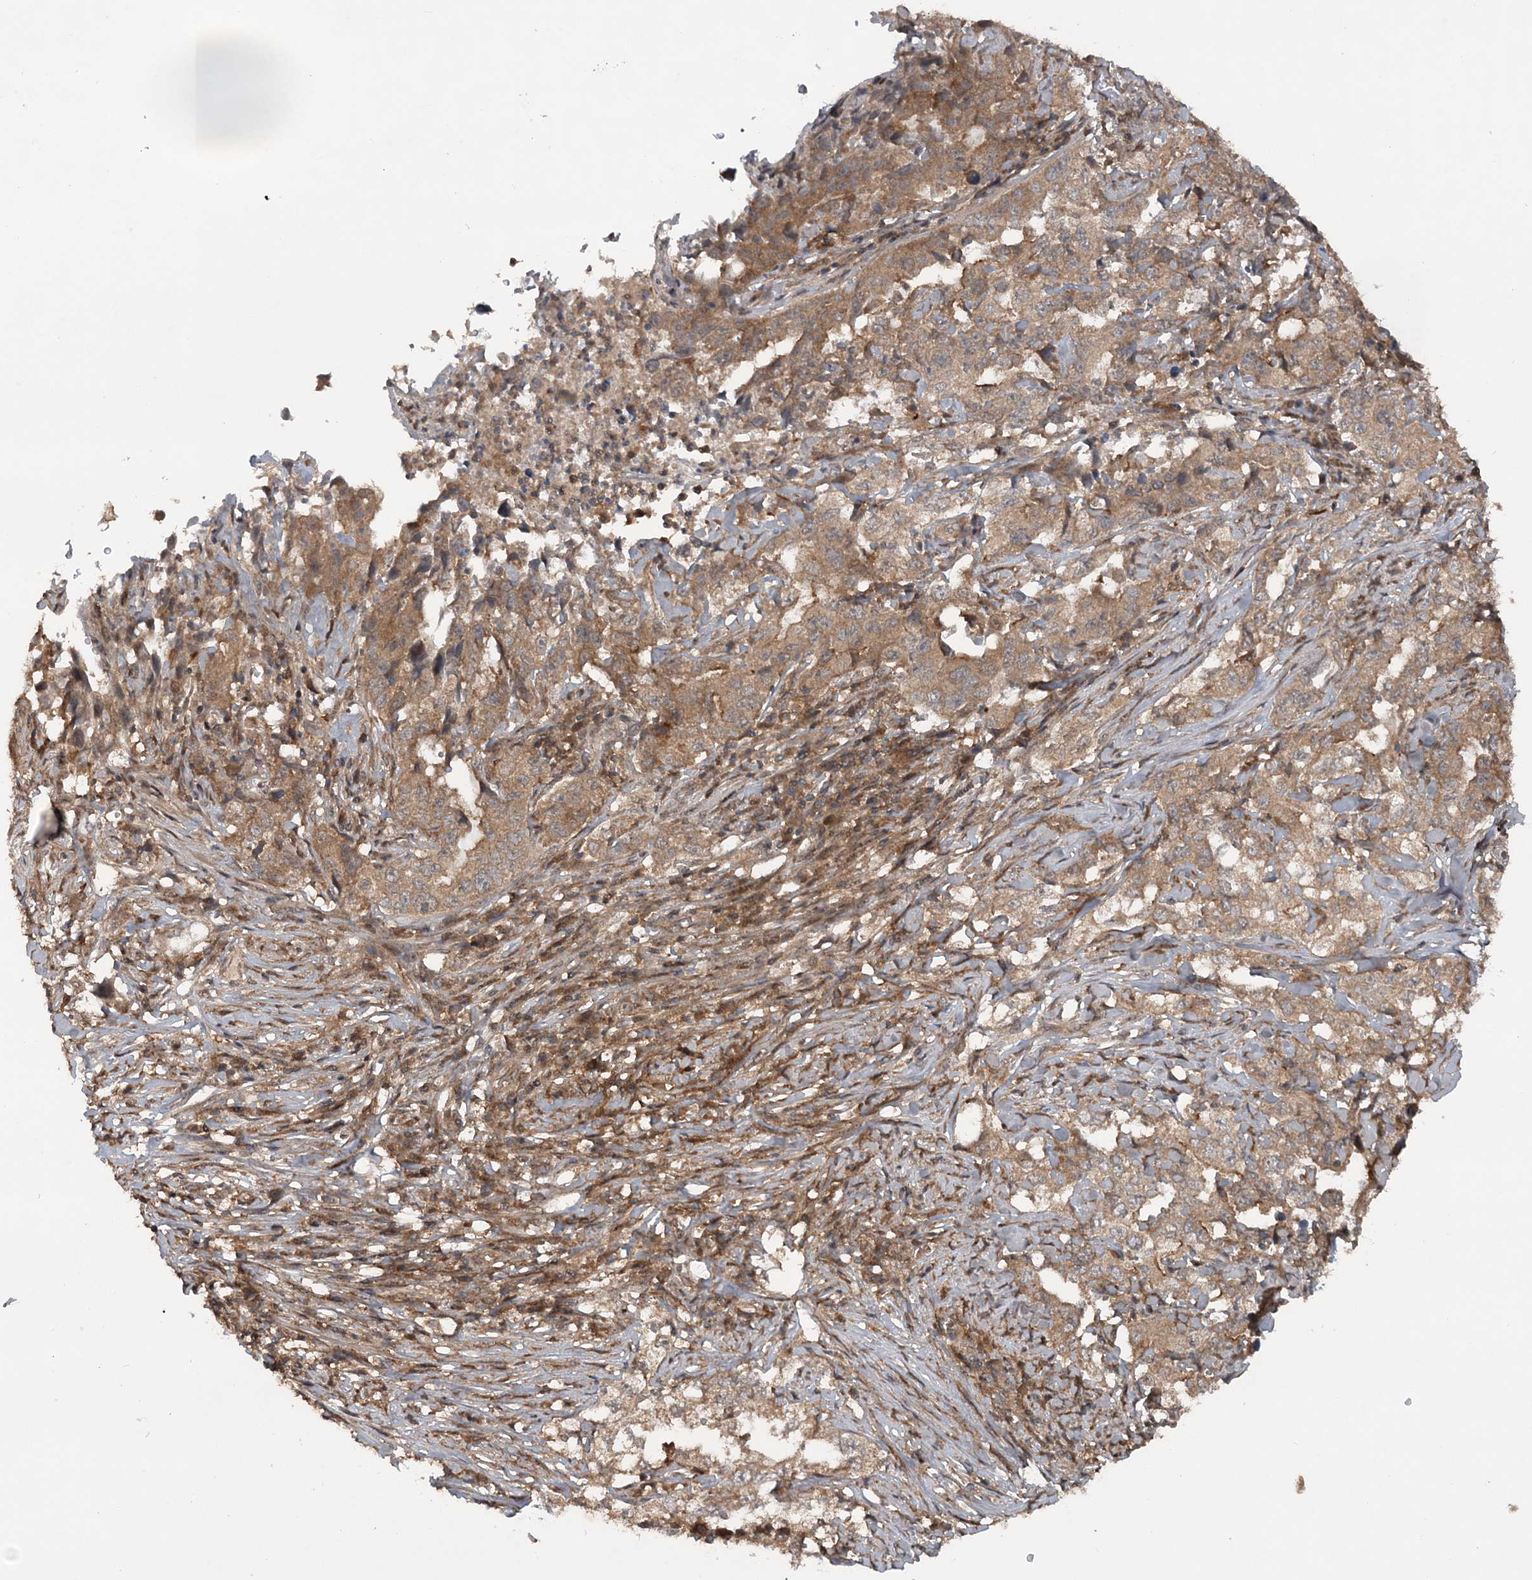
{"staining": {"intensity": "moderate", "quantity": ">75%", "location": "cytoplasmic/membranous"}, "tissue": "lung cancer", "cell_type": "Tumor cells", "image_type": "cancer", "snomed": [{"axis": "morphology", "description": "Adenocarcinoma, NOS"}, {"axis": "topography", "description": "Lung"}], "caption": "Immunohistochemical staining of lung cancer shows moderate cytoplasmic/membranous protein positivity in about >75% of tumor cells.", "gene": "LACC1", "patient": {"sex": "female", "age": 51}}